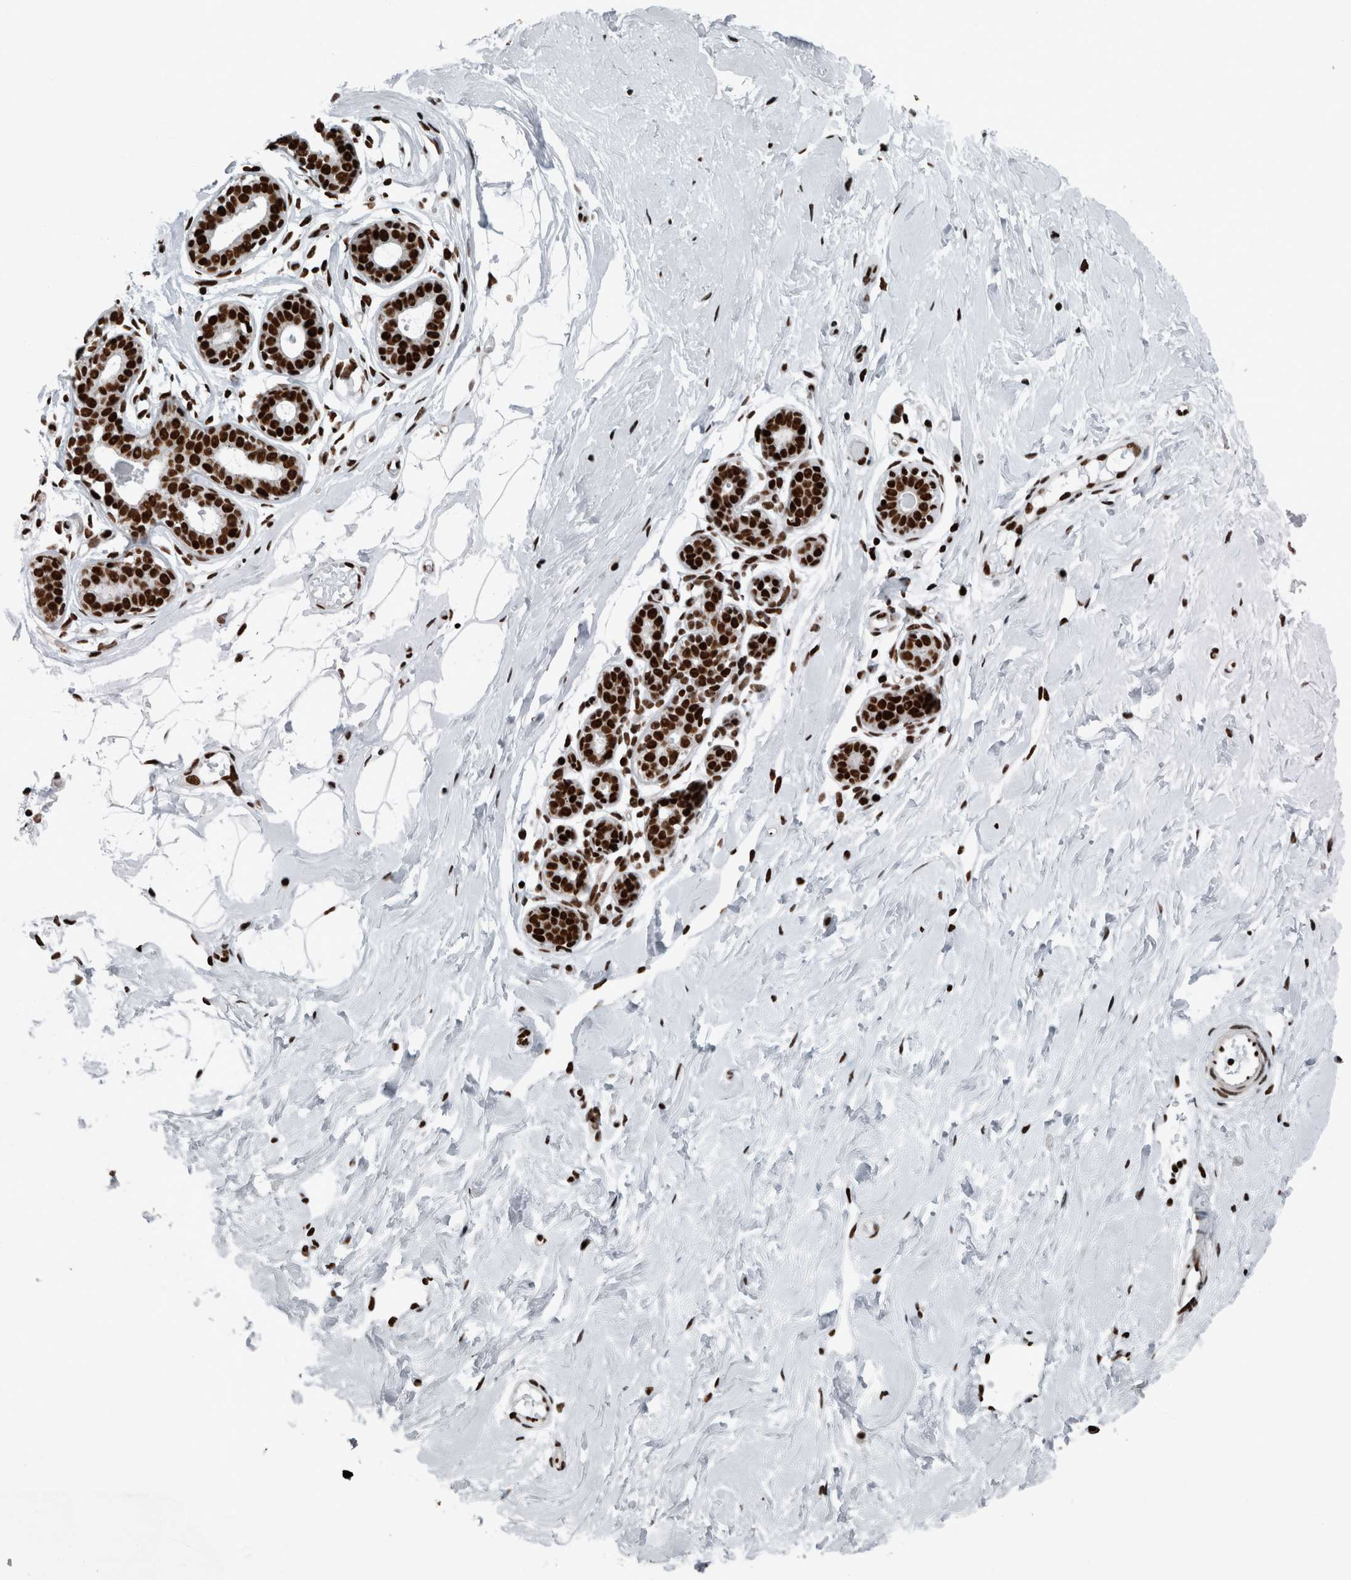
{"staining": {"intensity": "strong", "quantity": ">75%", "location": "nuclear"}, "tissue": "breast", "cell_type": "Adipocytes", "image_type": "normal", "snomed": [{"axis": "morphology", "description": "Normal tissue, NOS"}, {"axis": "topography", "description": "Breast"}], "caption": "Immunohistochemistry micrograph of unremarkable breast stained for a protein (brown), which reveals high levels of strong nuclear staining in about >75% of adipocytes.", "gene": "DNMT3A", "patient": {"sex": "female", "age": 23}}